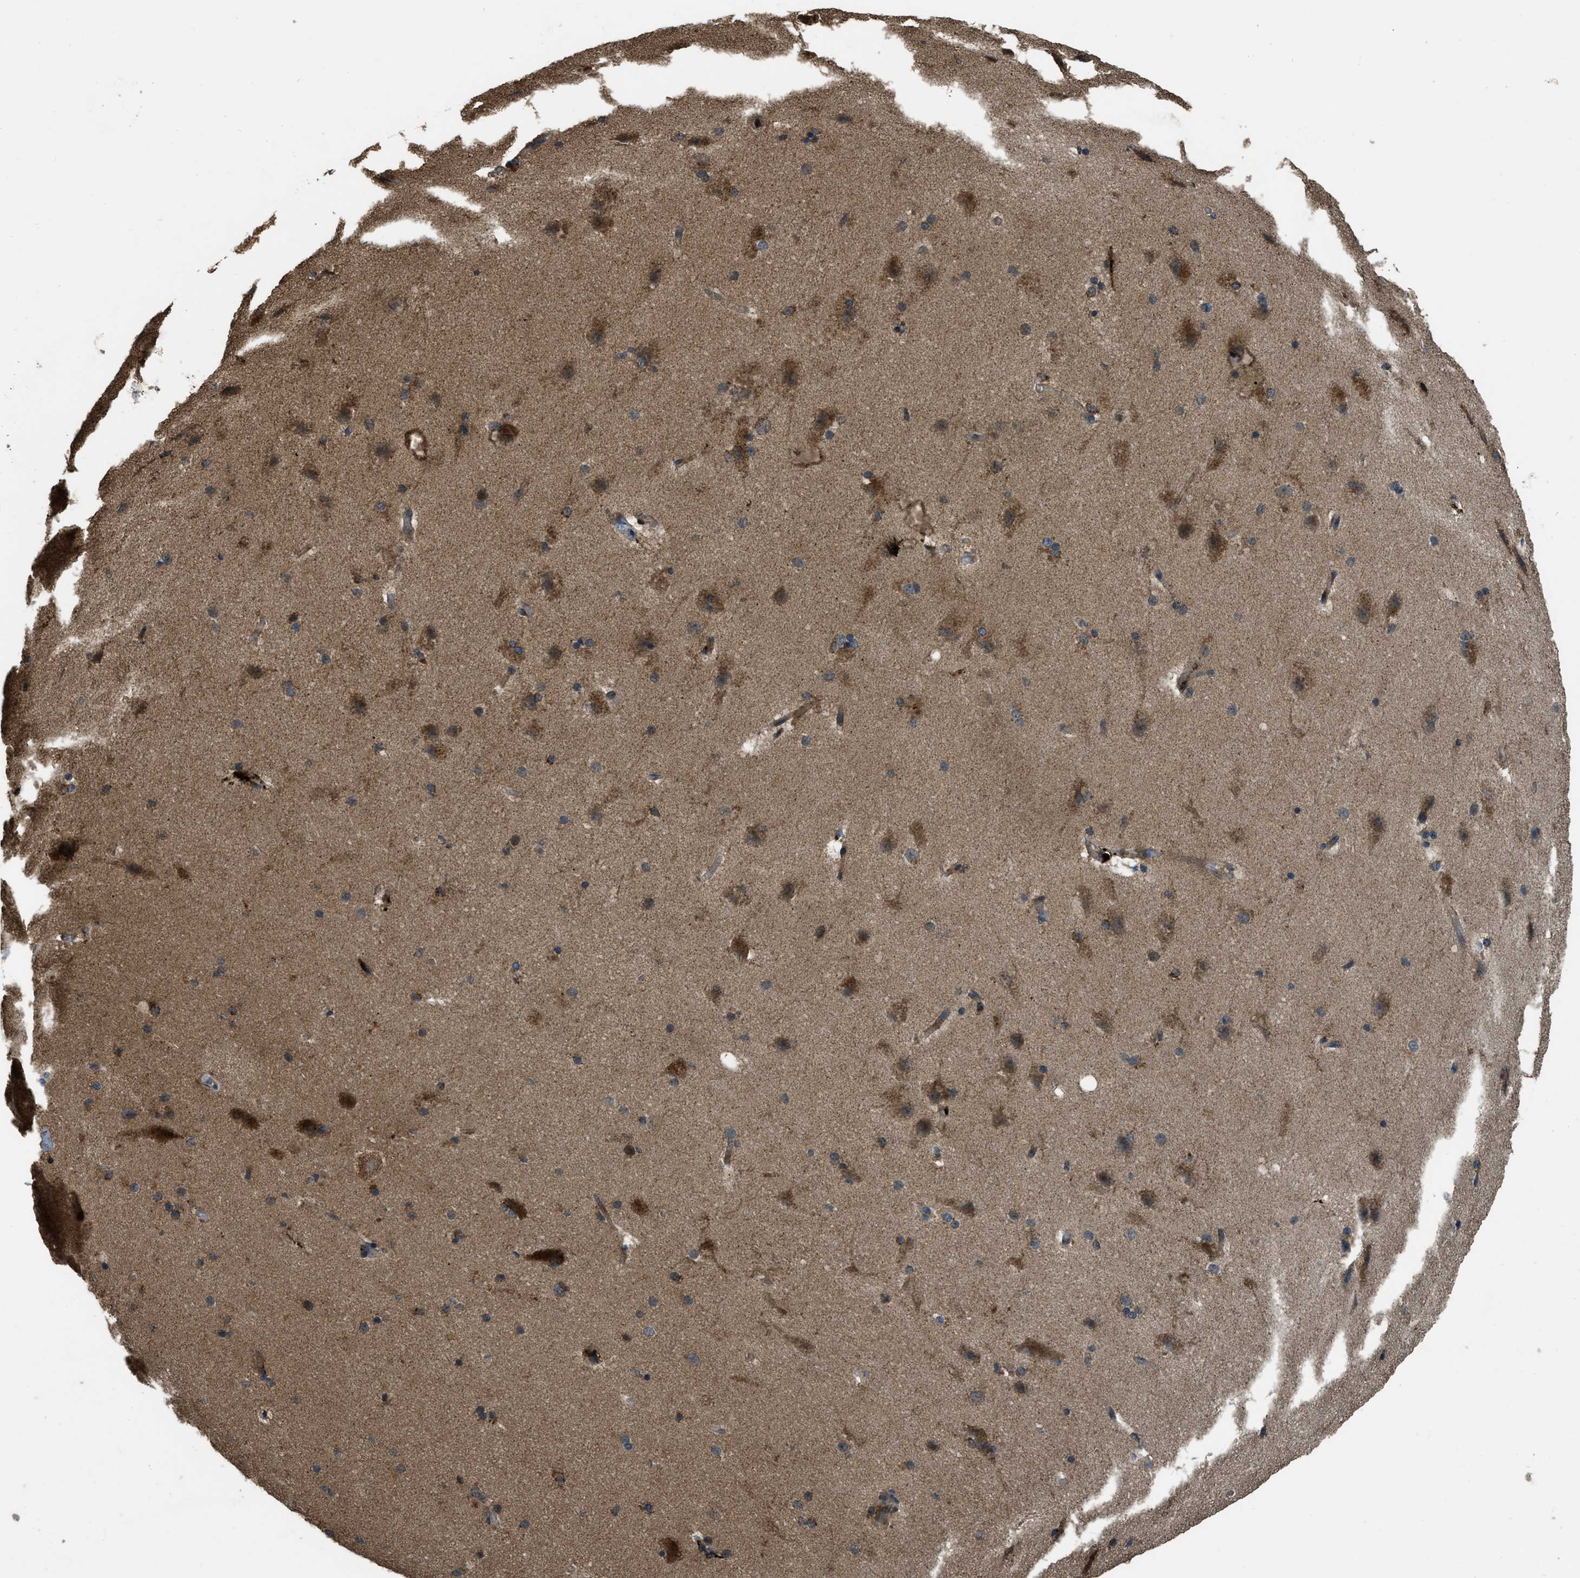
{"staining": {"intensity": "moderate", "quantity": ">75%", "location": "cytoplasmic/membranous"}, "tissue": "cerebral cortex", "cell_type": "Endothelial cells", "image_type": "normal", "snomed": [{"axis": "morphology", "description": "Normal tissue, NOS"}, {"axis": "topography", "description": "Cerebral cortex"}, {"axis": "topography", "description": "Hippocampus"}], "caption": "A medium amount of moderate cytoplasmic/membranous positivity is present in approximately >75% of endothelial cells in unremarkable cerebral cortex. Nuclei are stained in blue.", "gene": "GGH", "patient": {"sex": "female", "age": 19}}